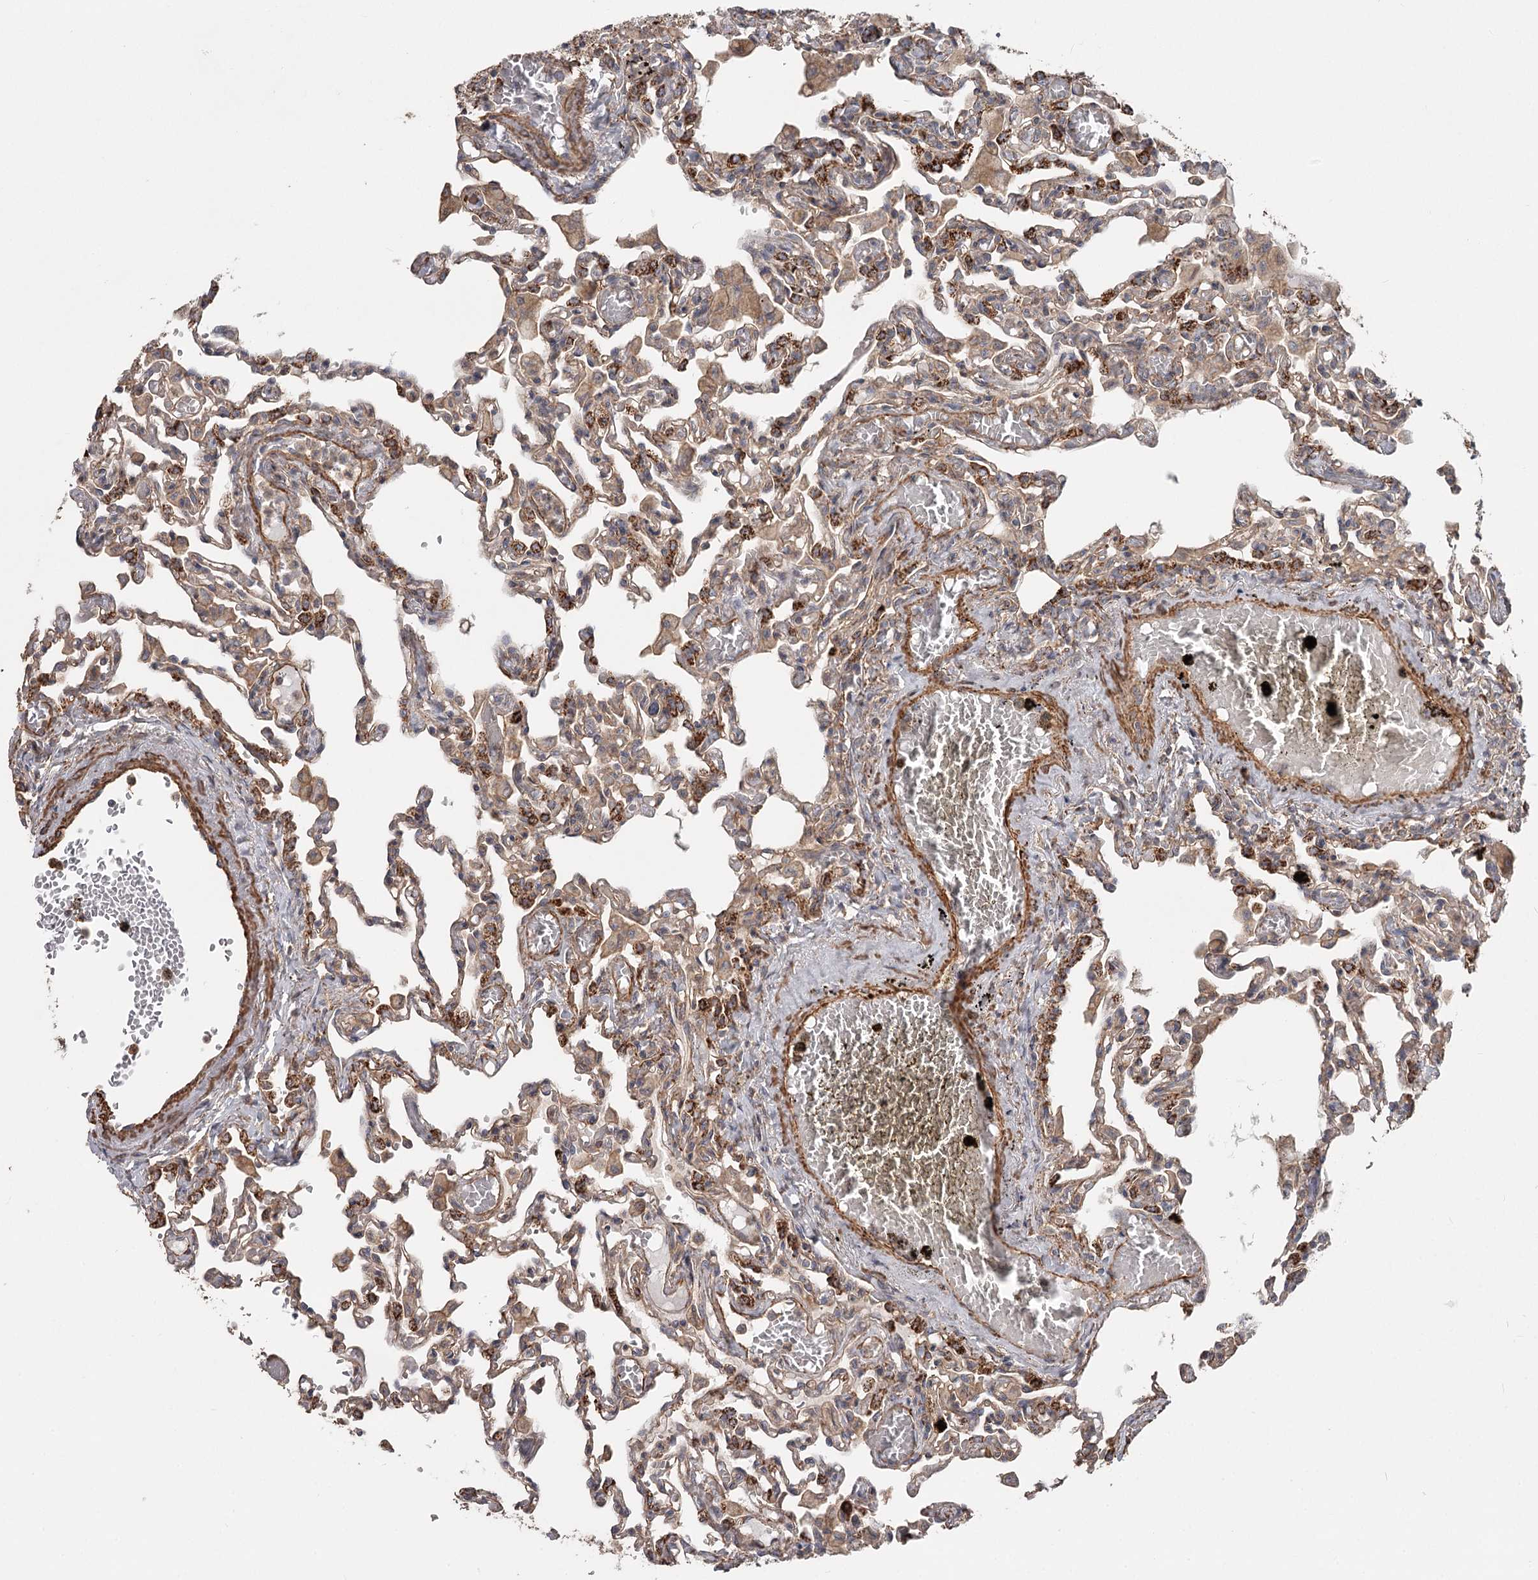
{"staining": {"intensity": "moderate", "quantity": ">75%", "location": "cytoplasmic/membranous"}, "tissue": "lung", "cell_type": "Alveolar cells", "image_type": "normal", "snomed": [{"axis": "morphology", "description": "Normal tissue, NOS"}, {"axis": "topography", "description": "Bronchus"}, {"axis": "topography", "description": "Lung"}], "caption": "Brown immunohistochemical staining in unremarkable lung displays moderate cytoplasmic/membranous expression in about >75% of alveolar cells.", "gene": "DHRS9", "patient": {"sex": "female", "age": 49}}